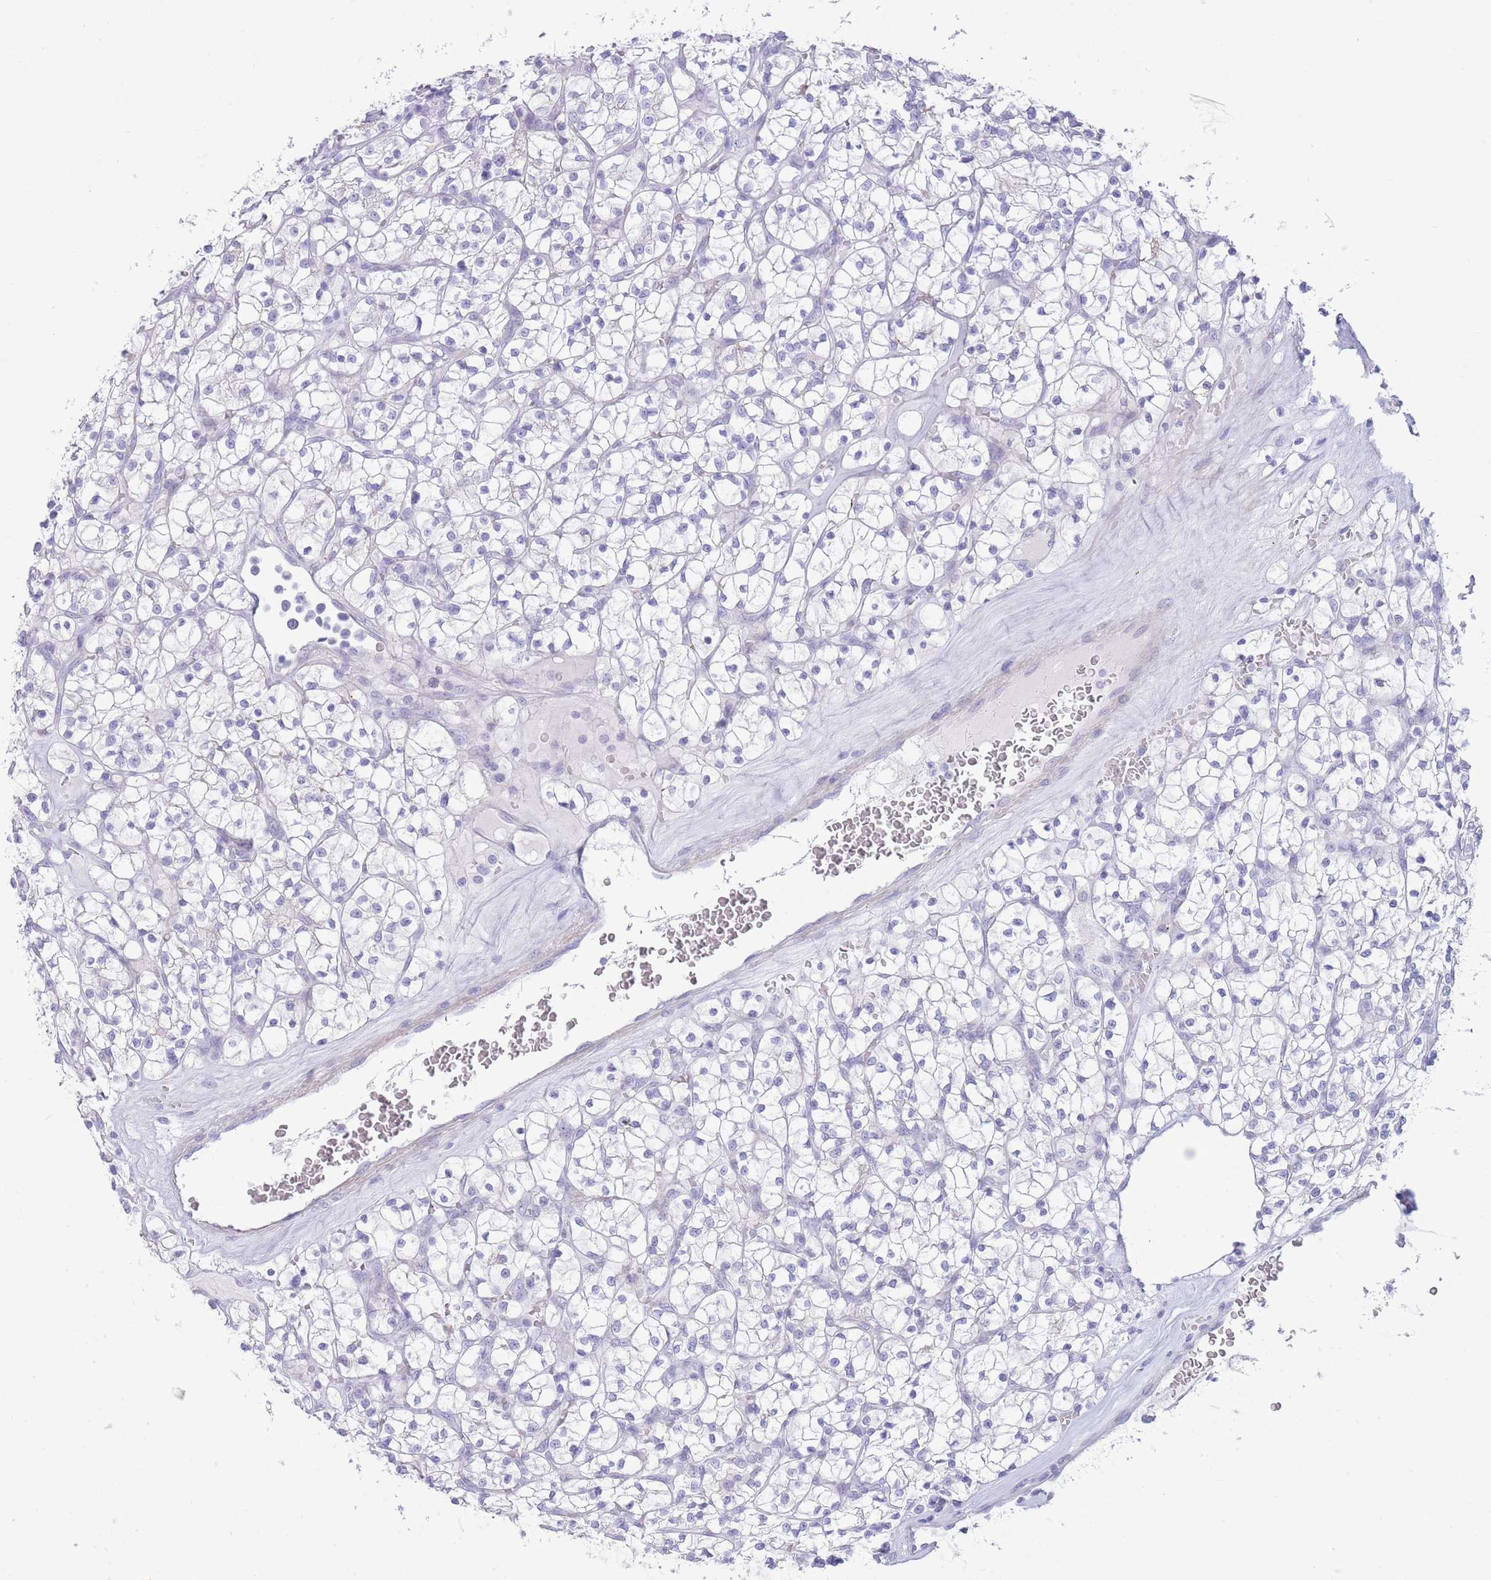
{"staining": {"intensity": "negative", "quantity": "none", "location": "none"}, "tissue": "renal cancer", "cell_type": "Tumor cells", "image_type": "cancer", "snomed": [{"axis": "morphology", "description": "Adenocarcinoma, NOS"}, {"axis": "topography", "description": "Kidney"}], "caption": "Renal cancer stained for a protein using immunohistochemistry (IHC) shows no staining tumor cells.", "gene": "VWA8", "patient": {"sex": "female", "age": 64}}